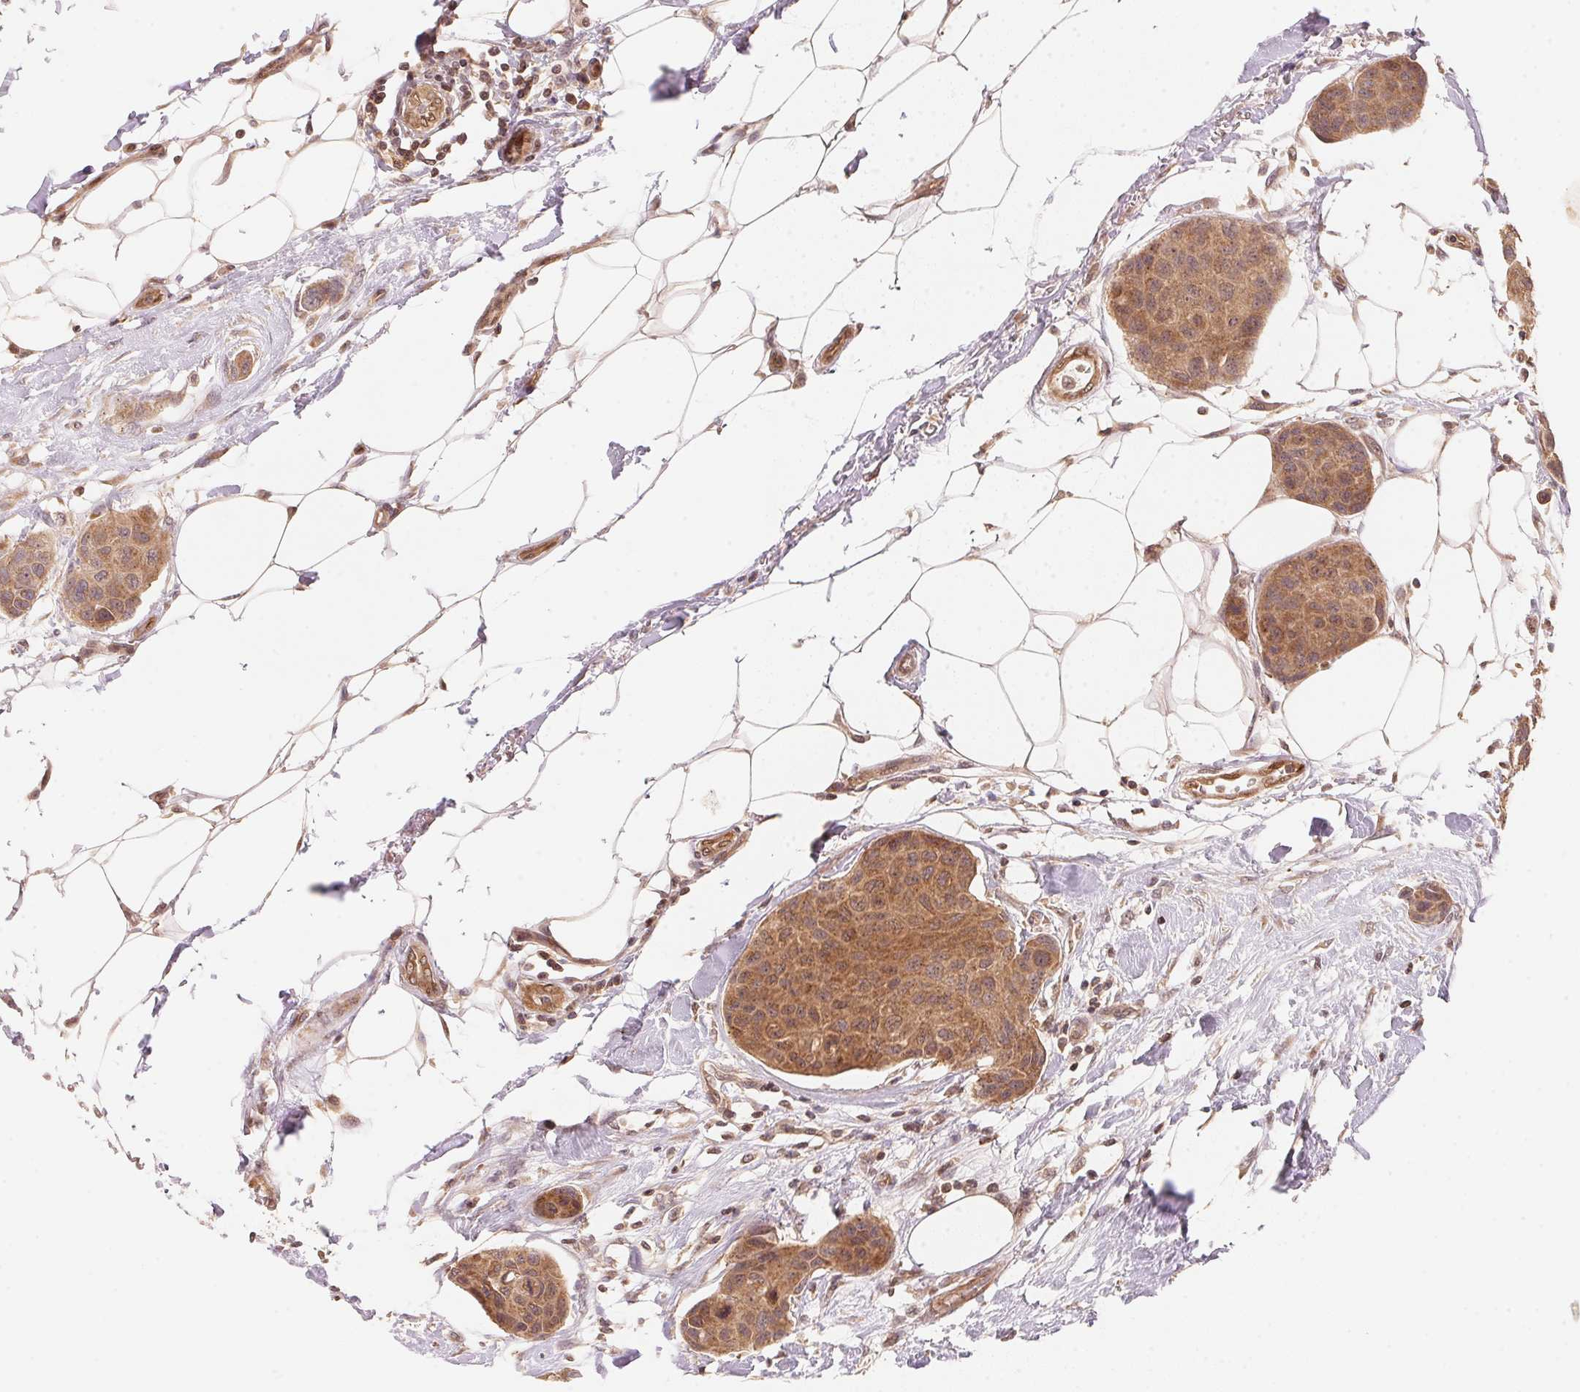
{"staining": {"intensity": "moderate", "quantity": ">75%", "location": "cytoplasmic/membranous,nuclear"}, "tissue": "breast cancer", "cell_type": "Tumor cells", "image_type": "cancer", "snomed": [{"axis": "morphology", "description": "Duct carcinoma"}, {"axis": "topography", "description": "Breast"}, {"axis": "topography", "description": "Lymph node"}], "caption": "This micrograph demonstrates immunohistochemistry (IHC) staining of infiltrating ductal carcinoma (breast), with medium moderate cytoplasmic/membranous and nuclear staining in about >75% of tumor cells.", "gene": "CCDC102B", "patient": {"sex": "female", "age": 80}}